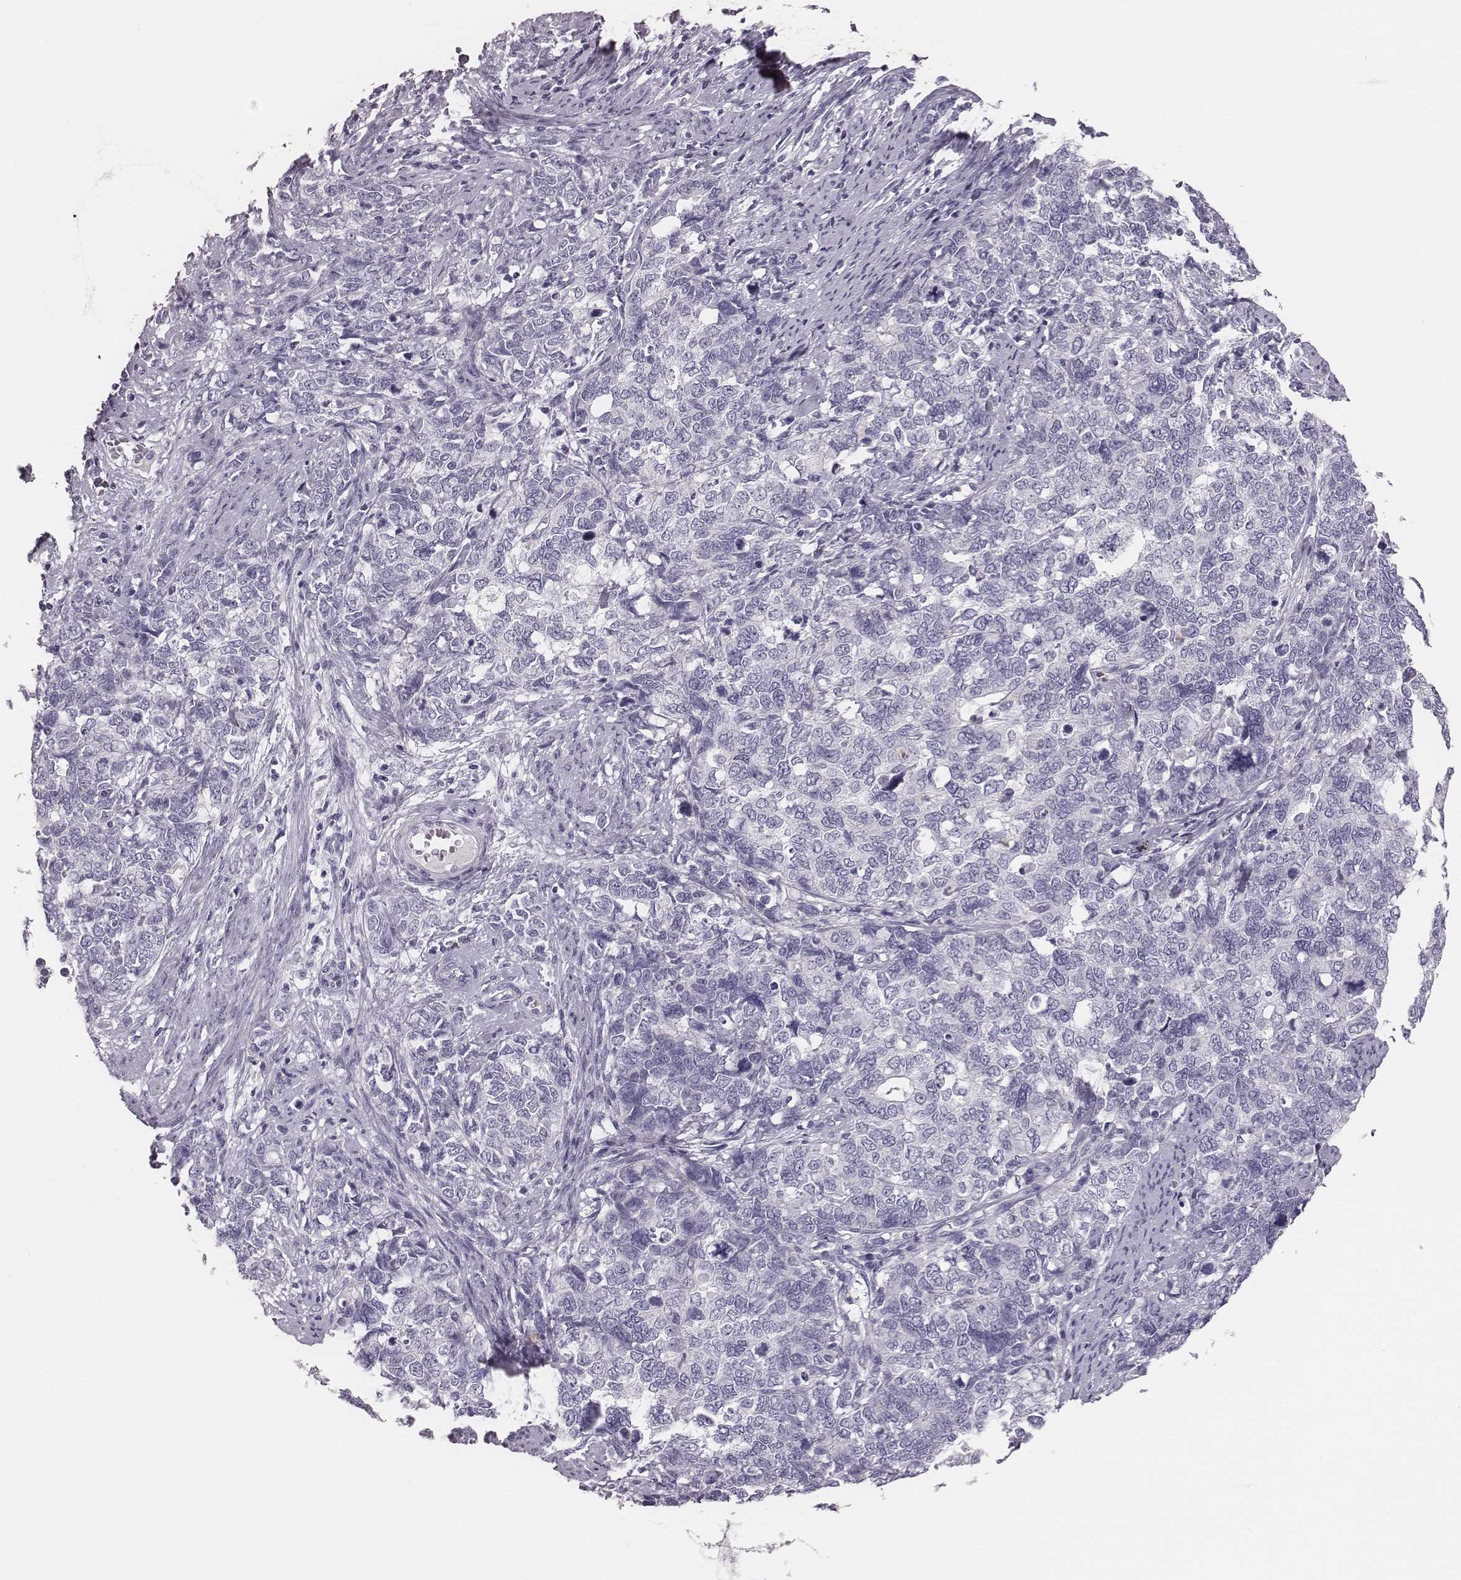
{"staining": {"intensity": "negative", "quantity": "none", "location": "none"}, "tissue": "cervical cancer", "cell_type": "Tumor cells", "image_type": "cancer", "snomed": [{"axis": "morphology", "description": "Squamous cell carcinoma, NOS"}, {"axis": "topography", "description": "Cervix"}], "caption": "IHC of human cervical cancer displays no staining in tumor cells. (Brightfield microscopy of DAB (3,3'-diaminobenzidine) immunohistochemistry (IHC) at high magnification).", "gene": "CSH1", "patient": {"sex": "female", "age": 63}}